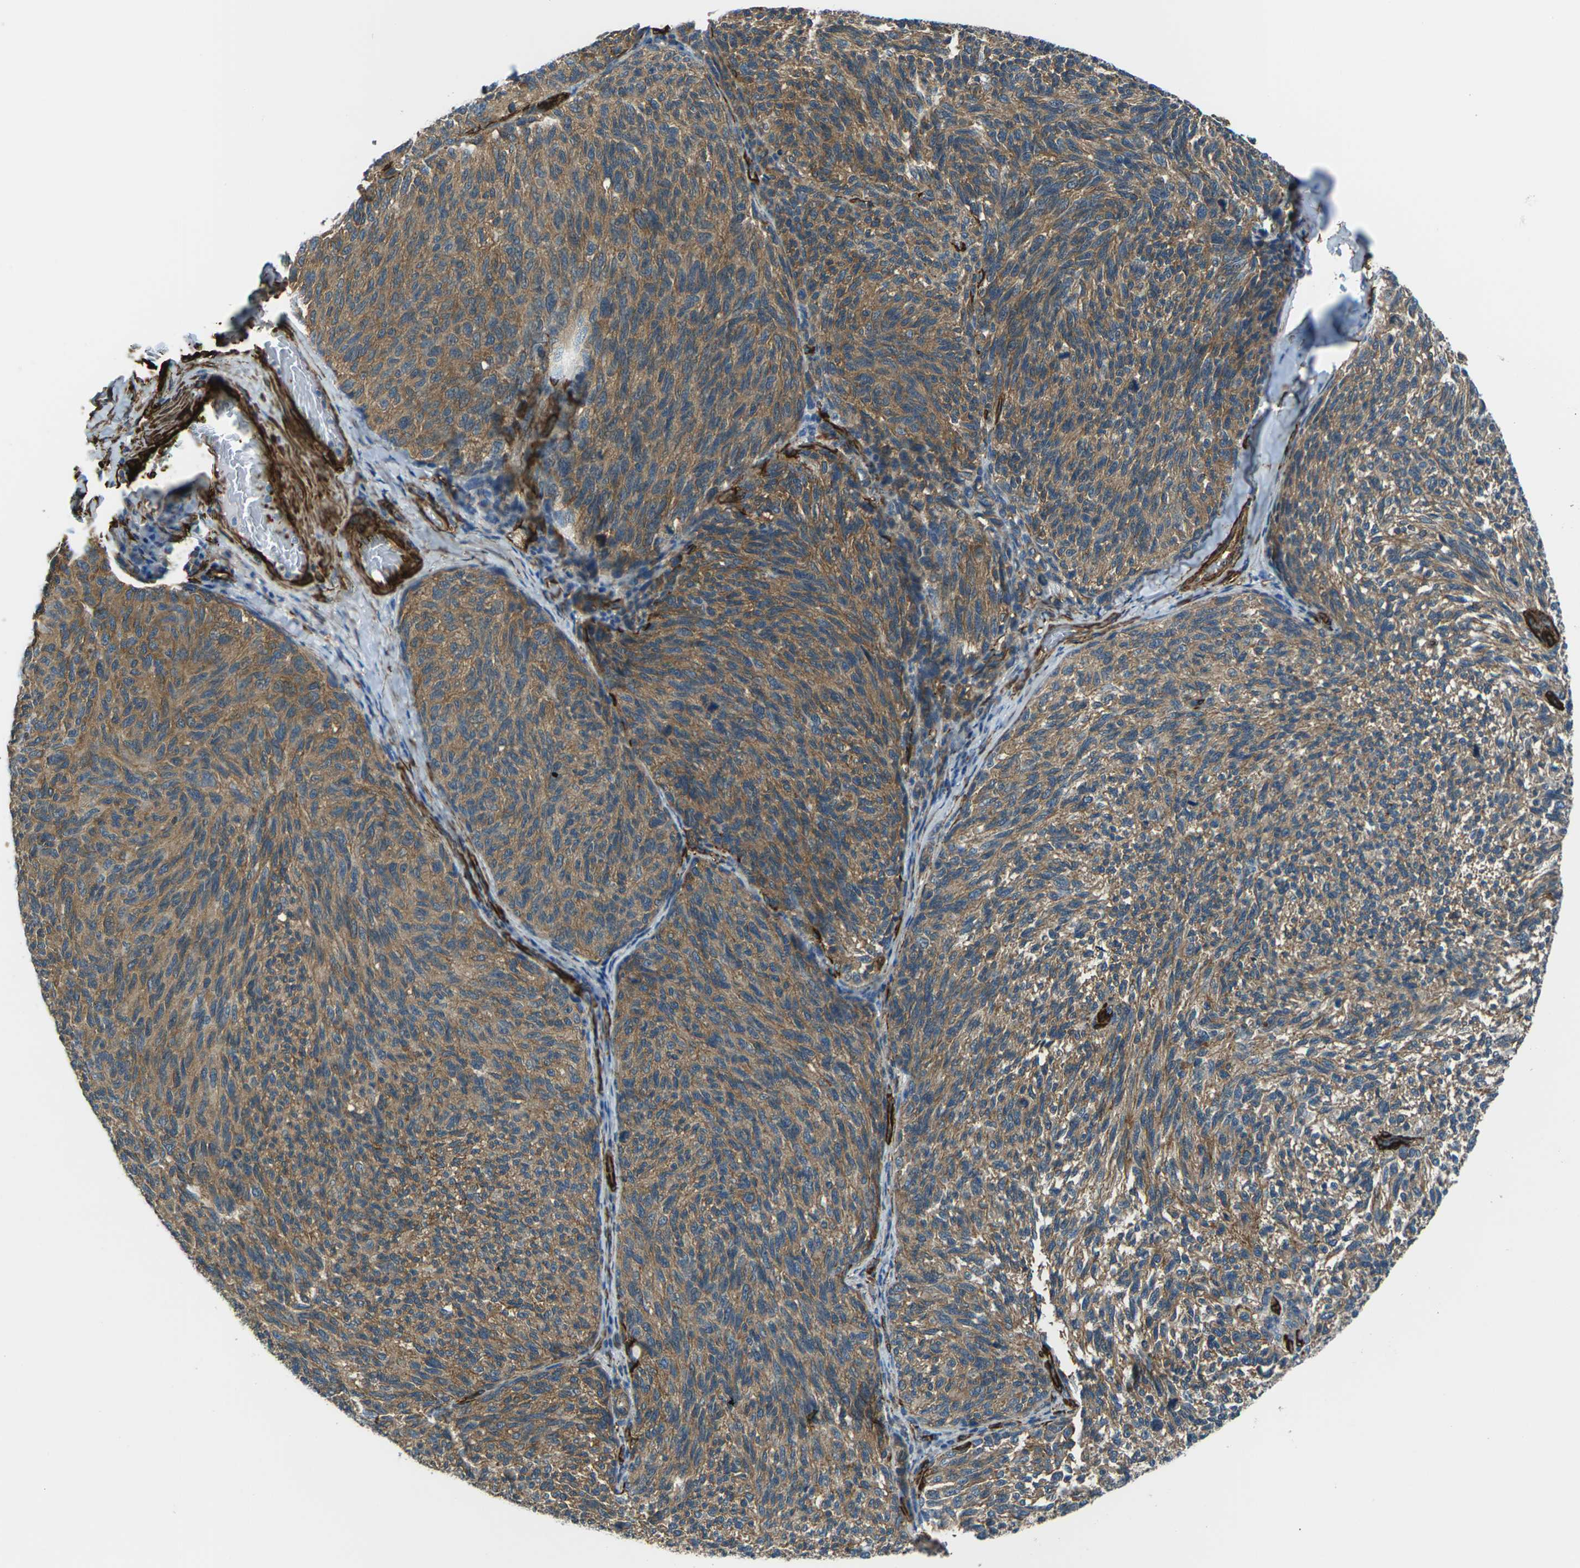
{"staining": {"intensity": "moderate", "quantity": ">75%", "location": "cytoplasmic/membranous"}, "tissue": "melanoma", "cell_type": "Tumor cells", "image_type": "cancer", "snomed": [{"axis": "morphology", "description": "Malignant melanoma, NOS"}, {"axis": "topography", "description": "Skin"}], "caption": "A brown stain shows moderate cytoplasmic/membranous staining of a protein in human malignant melanoma tumor cells. (brown staining indicates protein expression, while blue staining denotes nuclei).", "gene": "GRAMD1C", "patient": {"sex": "female", "age": 73}}